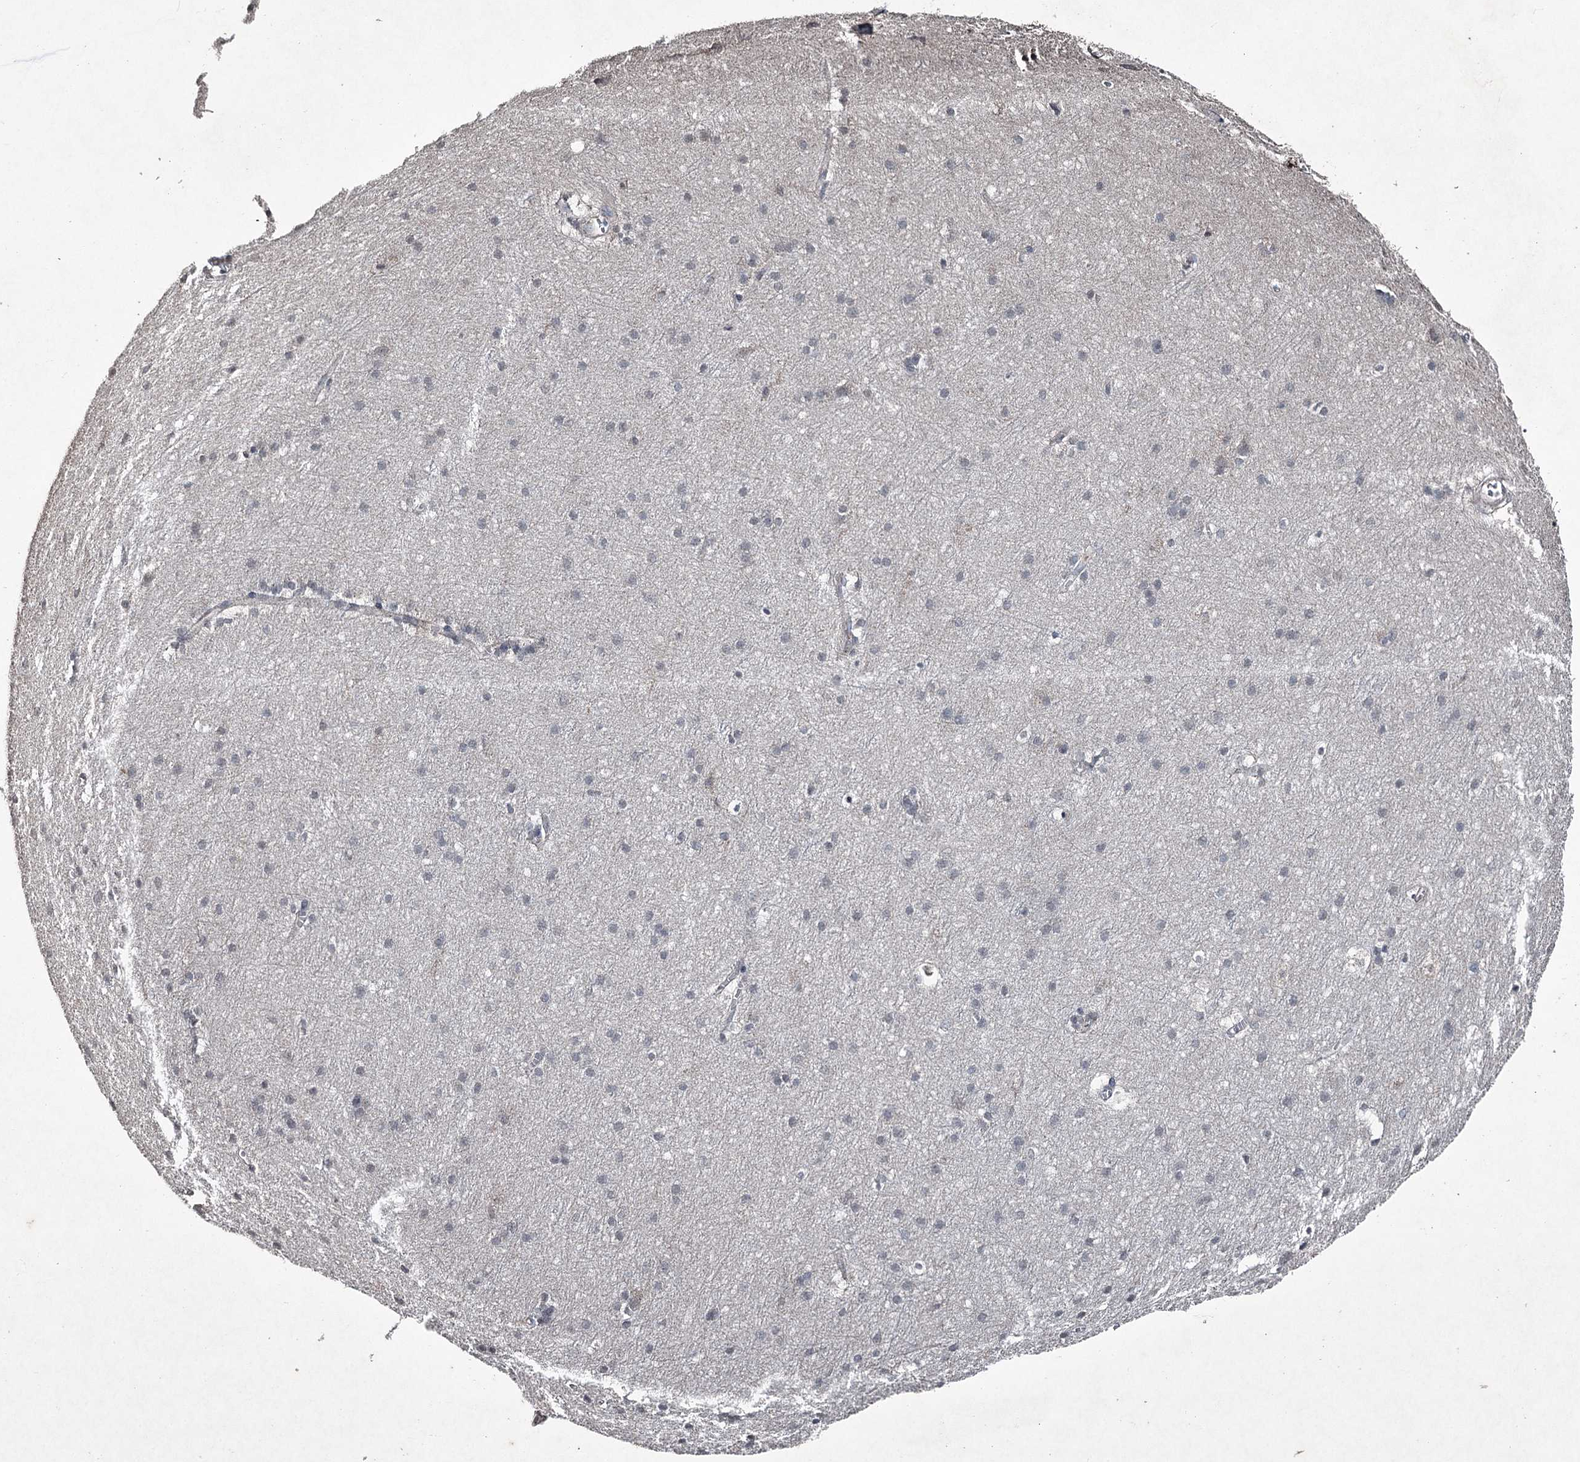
{"staining": {"intensity": "negative", "quantity": "none", "location": "none"}, "tissue": "cerebral cortex", "cell_type": "Endothelial cells", "image_type": "normal", "snomed": [{"axis": "morphology", "description": "Normal tissue, NOS"}, {"axis": "topography", "description": "Cerebral cortex"}], "caption": "The immunohistochemistry photomicrograph has no significant positivity in endothelial cells of cerebral cortex.", "gene": "PGLYRP2", "patient": {"sex": "male", "age": 54}}